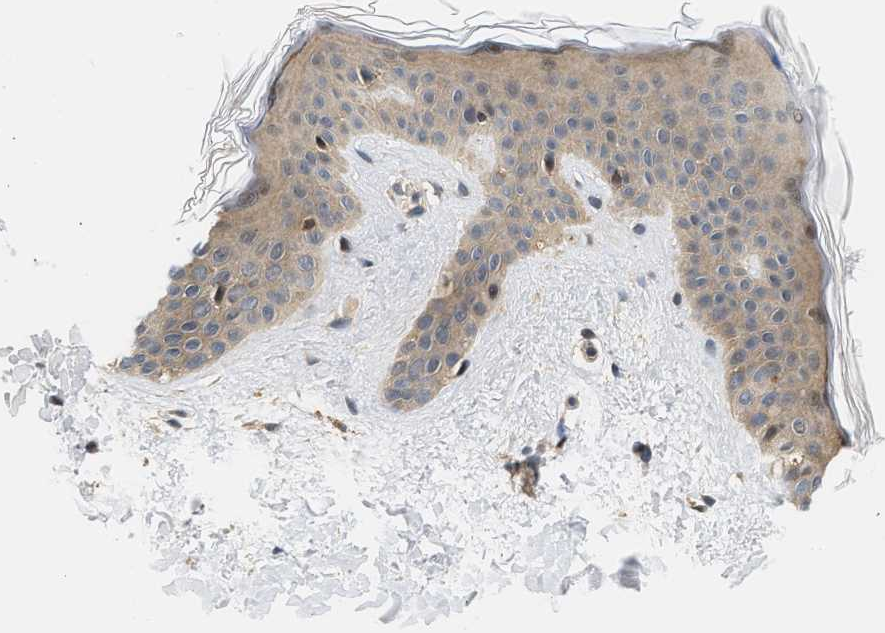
{"staining": {"intensity": "strong", "quantity": ">75%", "location": "nuclear"}, "tissue": "skin", "cell_type": "Fibroblasts", "image_type": "normal", "snomed": [{"axis": "morphology", "description": "Normal tissue, NOS"}, {"axis": "topography", "description": "Skin"}], "caption": "Immunohistochemical staining of unremarkable skin demonstrates >75% levels of strong nuclear protein expression in about >75% of fibroblasts.", "gene": "LARP6", "patient": {"sex": "female", "age": 17}}